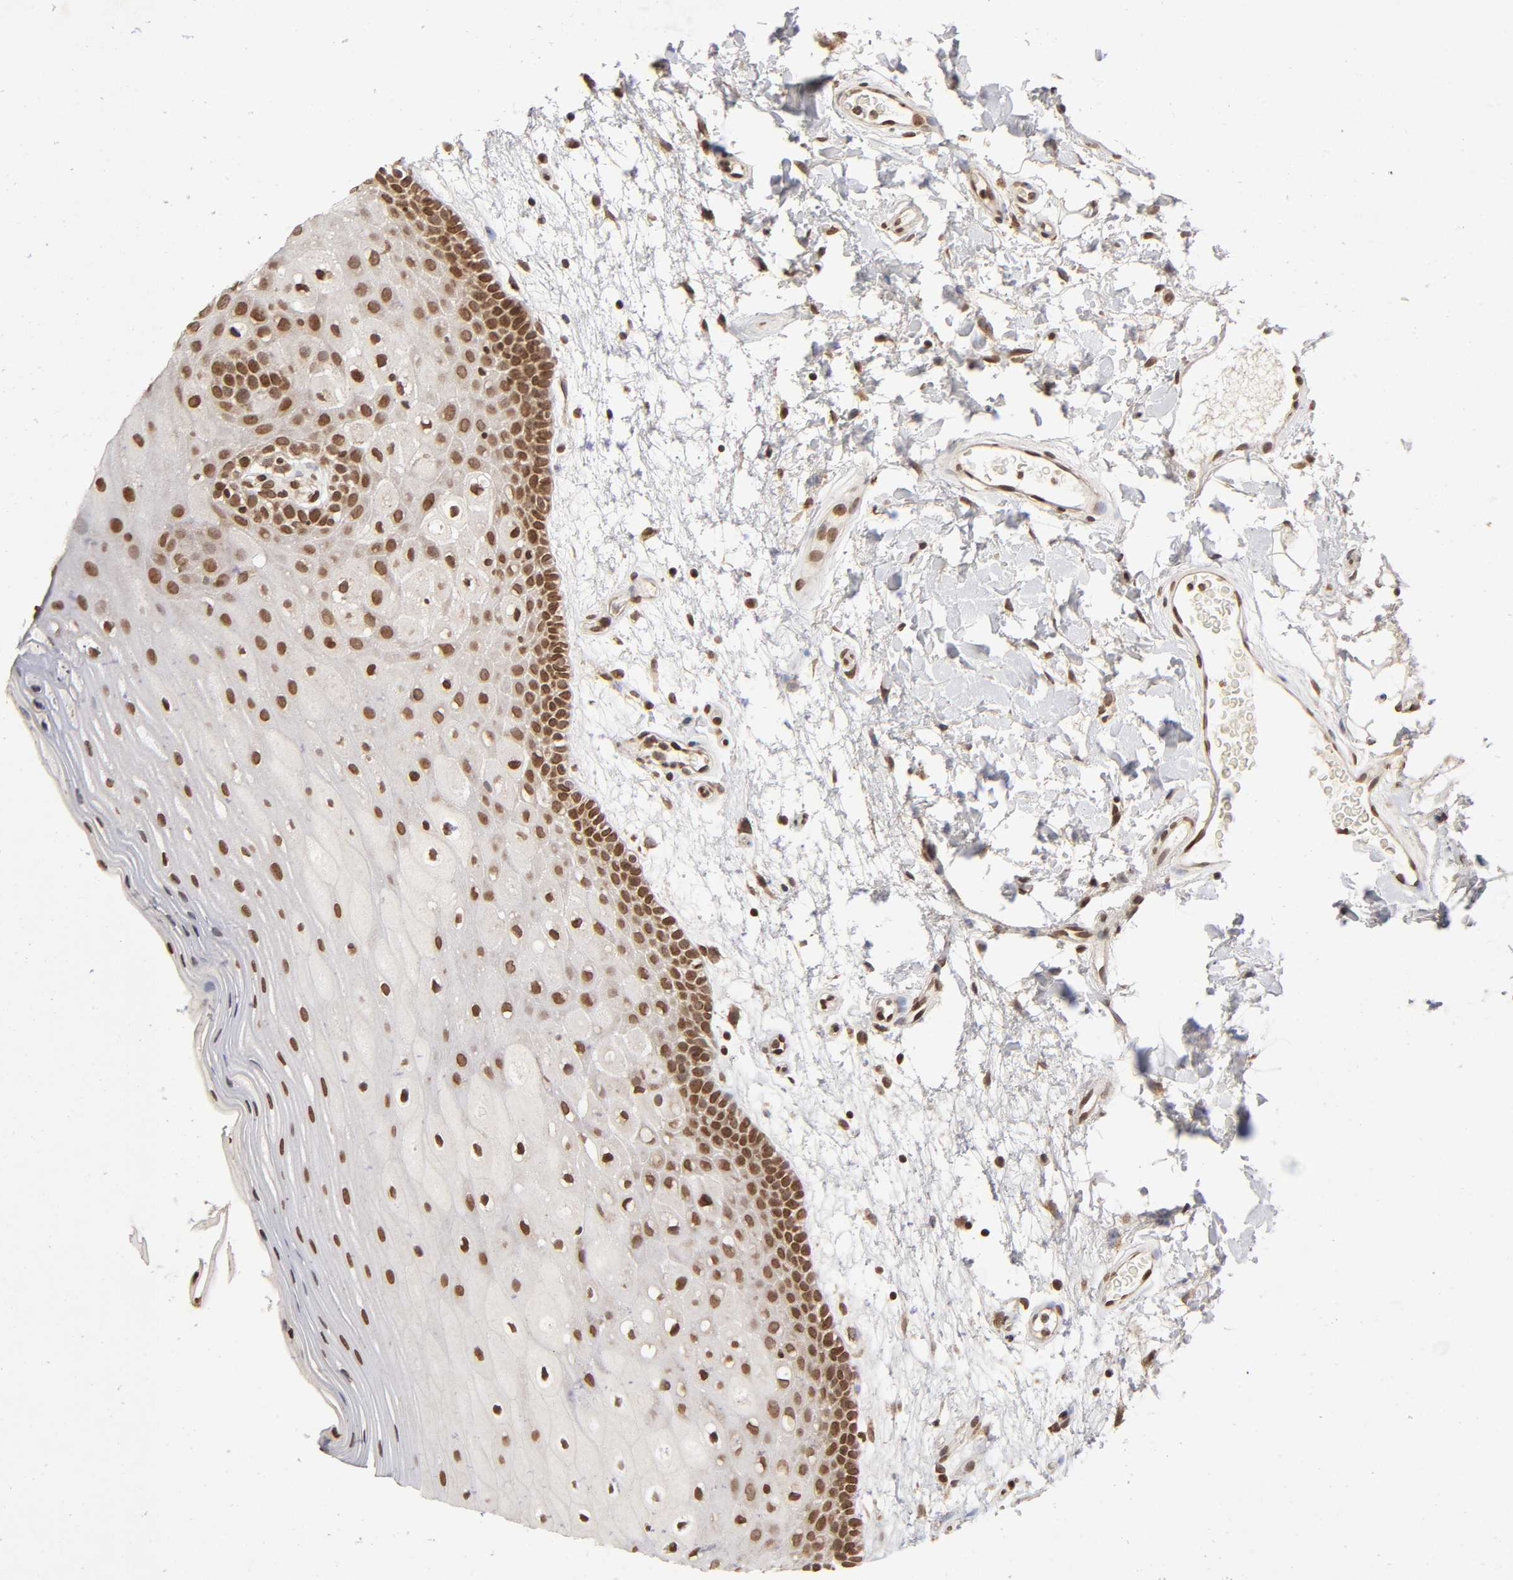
{"staining": {"intensity": "moderate", "quantity": ">75%", "location": "nuclear"}, "tissue": "oral mucosa", "cell_type": "Squamous epithelial cells", "image_type": "normal", "snomed": [{"axis": "morphology", "description": "Normal tissue, NOS"}, {"axis": "morphology", "description": "Squamous cell carcinoma, NOS"}, {"axis": "topography", "description": "Skeletal muscle"}, {"axis": "topography", "description": "Oral tissue"}, {"axis": "topography", "description": "Head-Neck"}], "caption": "Squamous epithelial cells display medium levels of moderate nuclear positivity in about >75% of cells in unremarkable human oral mucosa.", "gene": "MLLT6", "patient": {"sex": "male", "age": 71}}